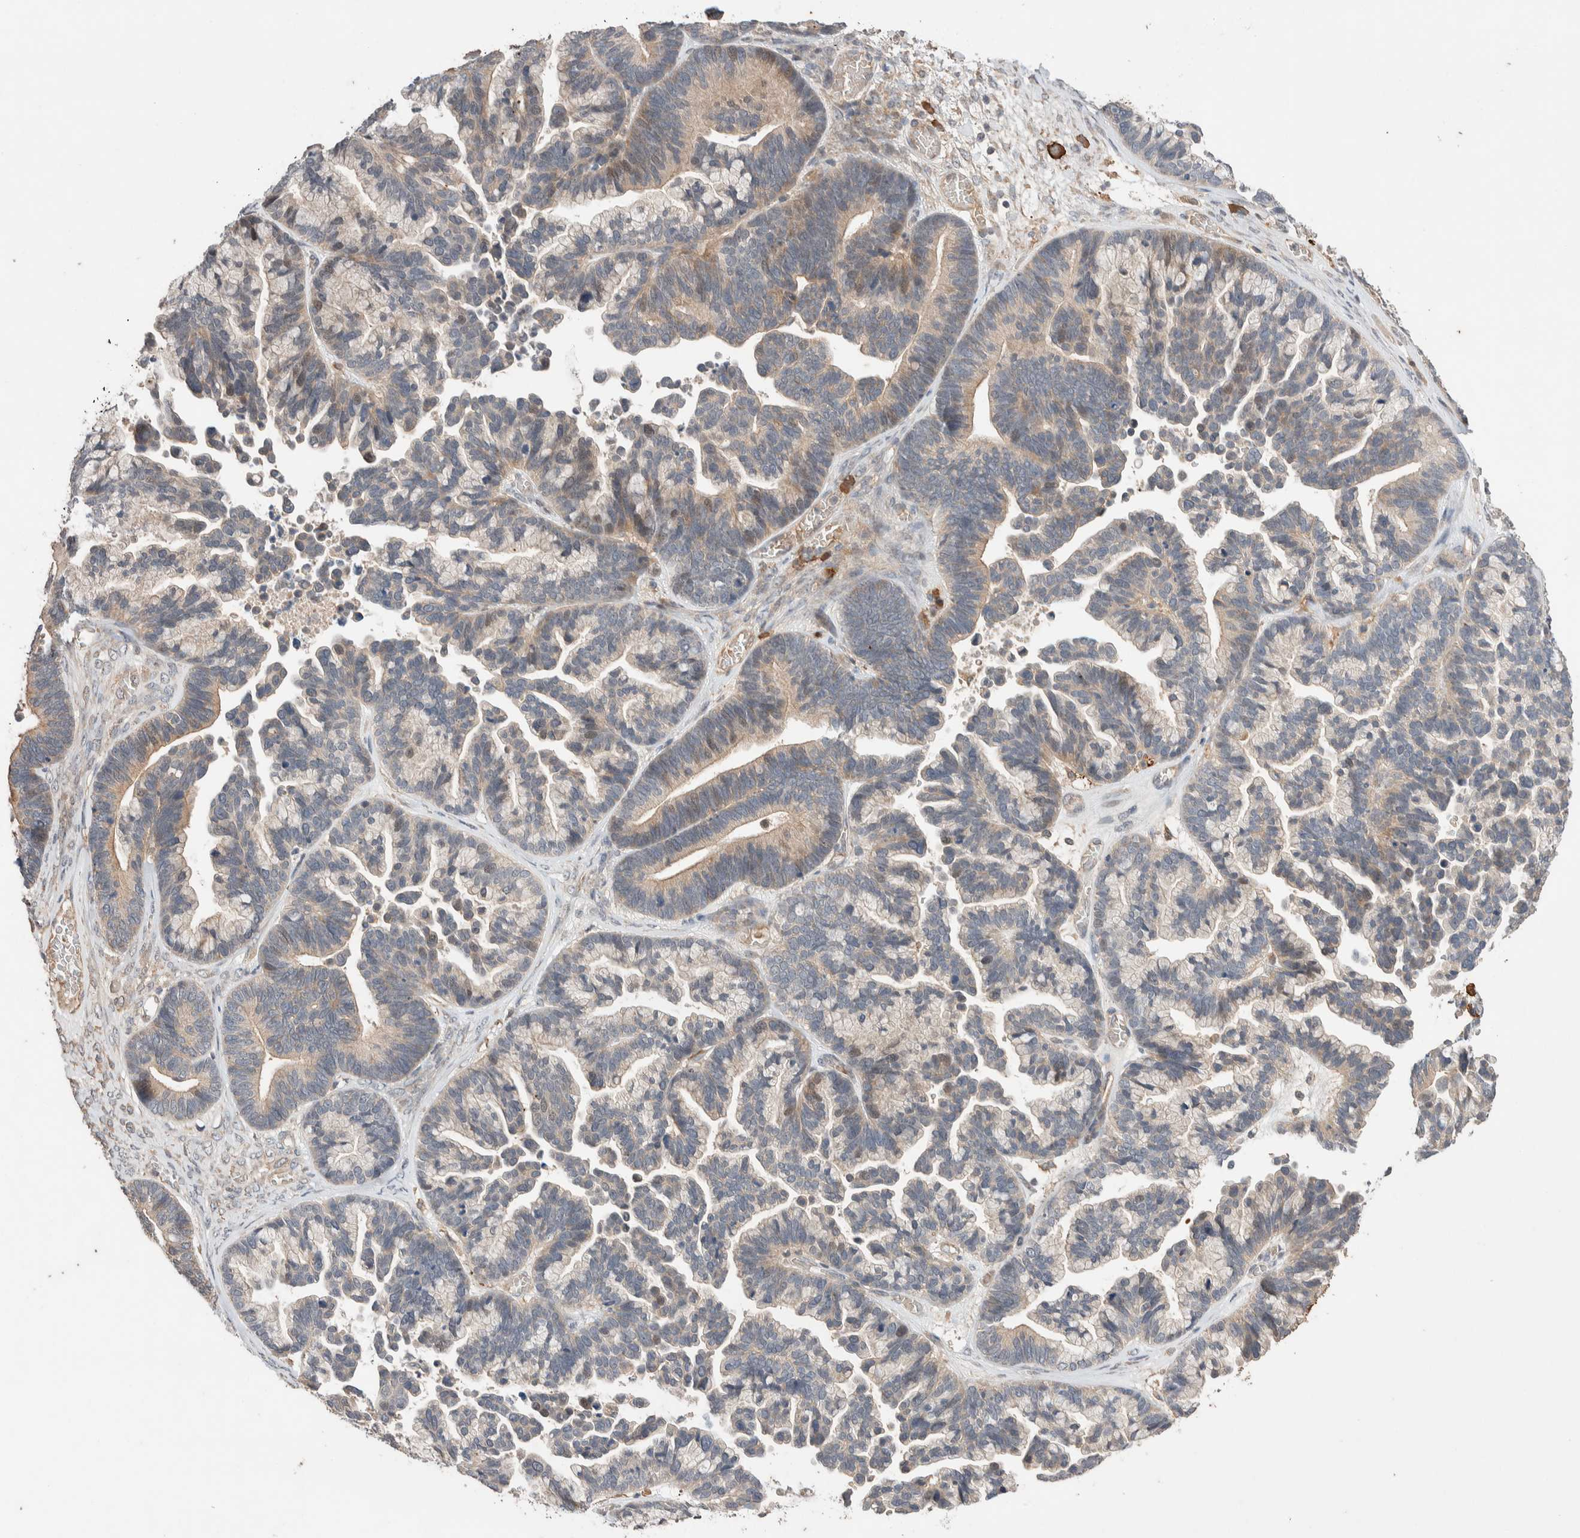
{"staining": {"intensity": "weak", "quantity": "25%-75%", "location": "cytoplasmic/membranous"}, "tissue": "ovarian cancer", "cell_type": "Tumor cells", "image_type": "cancer", "snomed": [{"axis": "morphology", "description": "Cystadenocarcinoma, serous, NOS"}, {"axis": "topography", "description": "Ovary"}], "caption": "Immunohistochemistry staining of ovarian cancer, which reveals low levels of weak cytoplasmic/membranous positivity in about 25%-75% of tumor cells indicating weak cytoplasmic/membranous protein positivity. The staining was performed using DAB (brown) for protein detection and nuclei were counterstained in hematoxylin (blue).", "gene": "WDR91", "patient": {"sex": "female", "age": 56}}